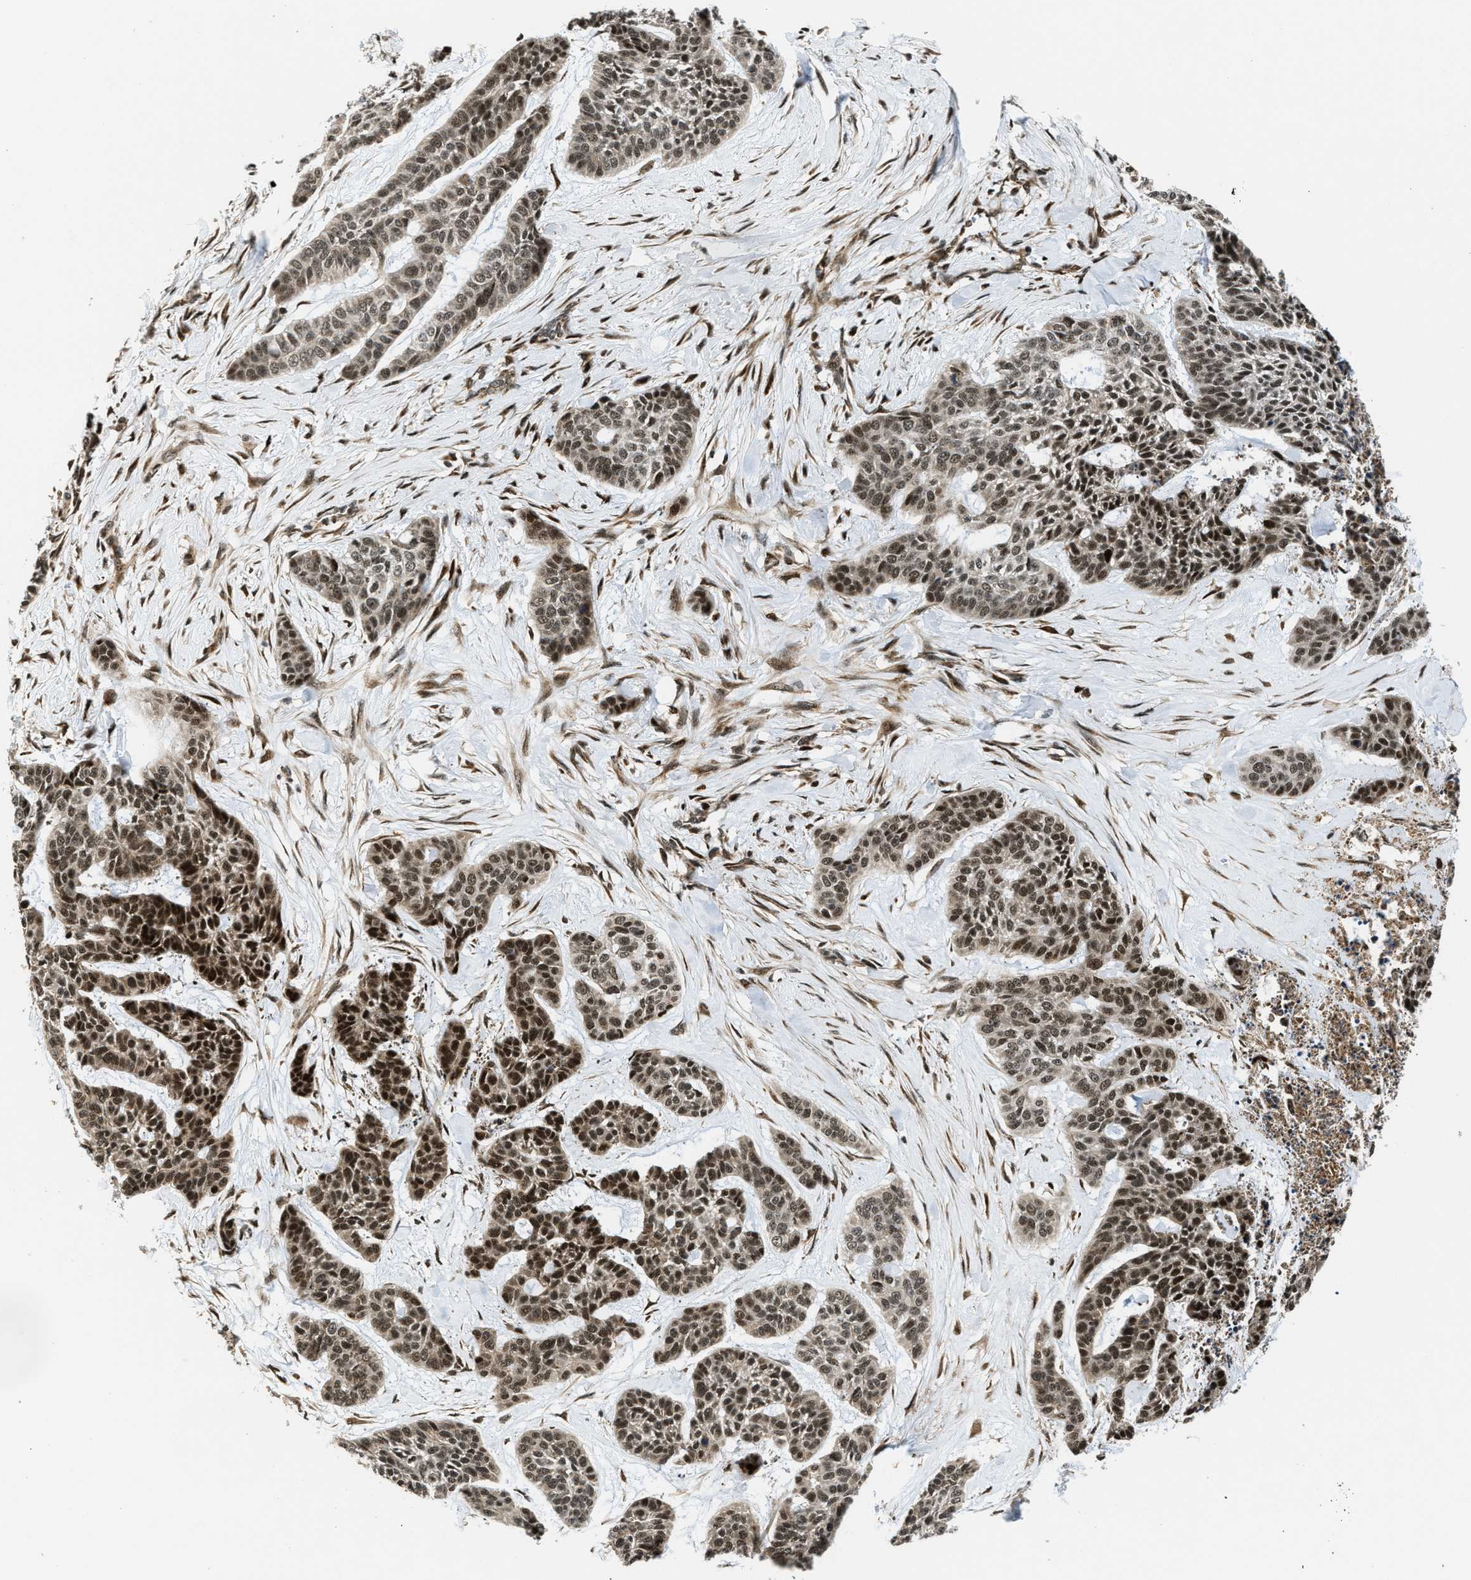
{"staining": {"intensity": "strong", "quantity": ">75%", "location": "nuclear"}, "tissue": "skin cancer", "cell_type": "Tumor cells", "image_type": "cancer", "snomed": [{"axis": "morphology", "description": "Basal cell carcinoma"}, {"axis": "topography", "description": "Skin"}], "caption": "Skin basal cell carcinoma tissue reveals strong nuclear staining in about >75% of tumor cells", "gene": "ZNF250", "patient": {"sex": "female", "age": 64}}